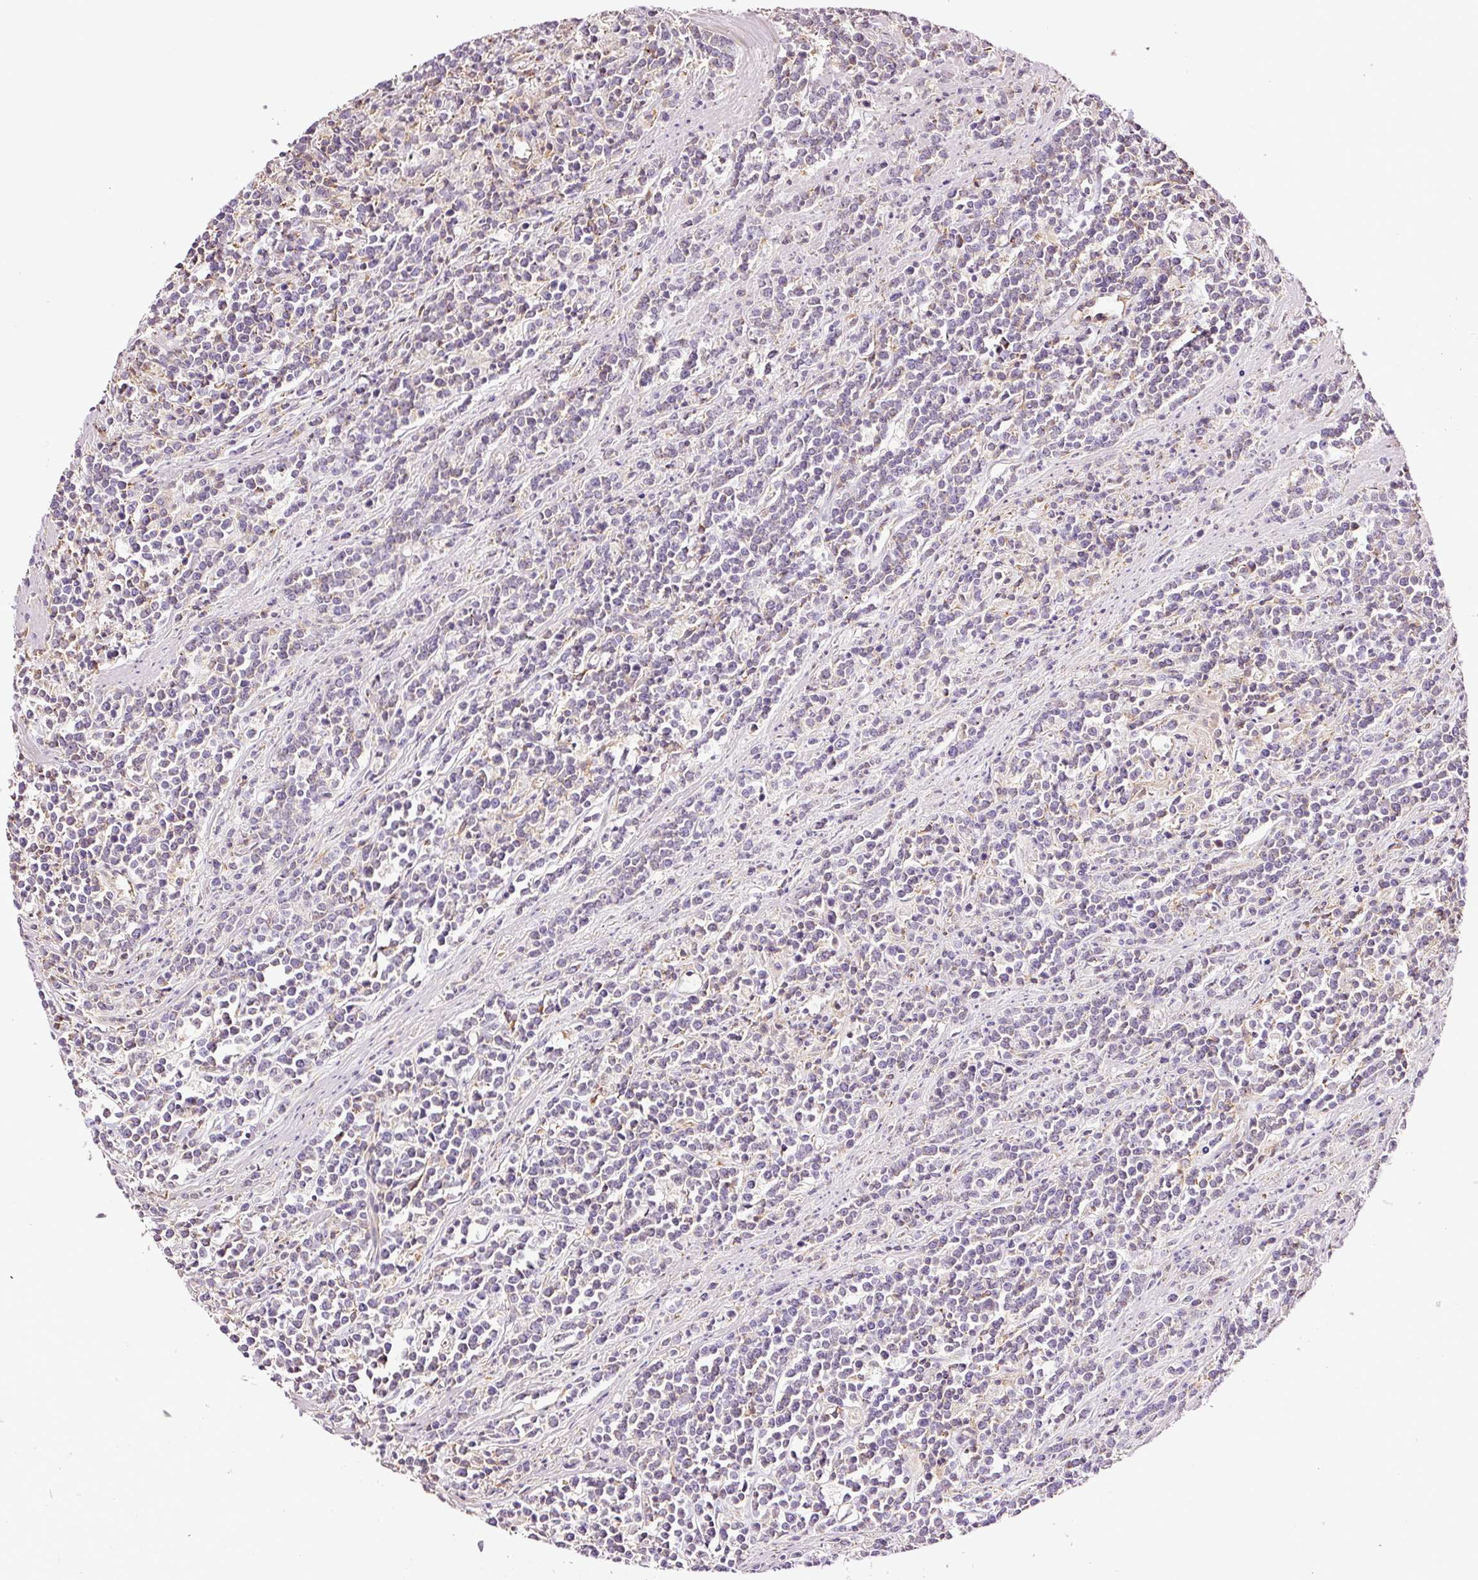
{"staining": {"intensity": "negative", "quantity": "none", "location": "none"}, "tissue": "lymphoma", "cell_type": "Tumor cells", "image_type": "cancer", "snomed": [{"axis": "morphology", "description": "Malignant lymphoma, non-Hodgkin's type, High grade"}, {"axis": "topography", "description": "Small intestine"}, {"axis": "topography", "description": "Colon"}], "caption": "The immunohistochemistry (IHC) histopathology image has no significant expression in tumor cells of high-grade malignant lymphoma, non-Hodgkin's type tissue.", "gene": "METAP1", "patient": {"sex": "male", "age": 8}}